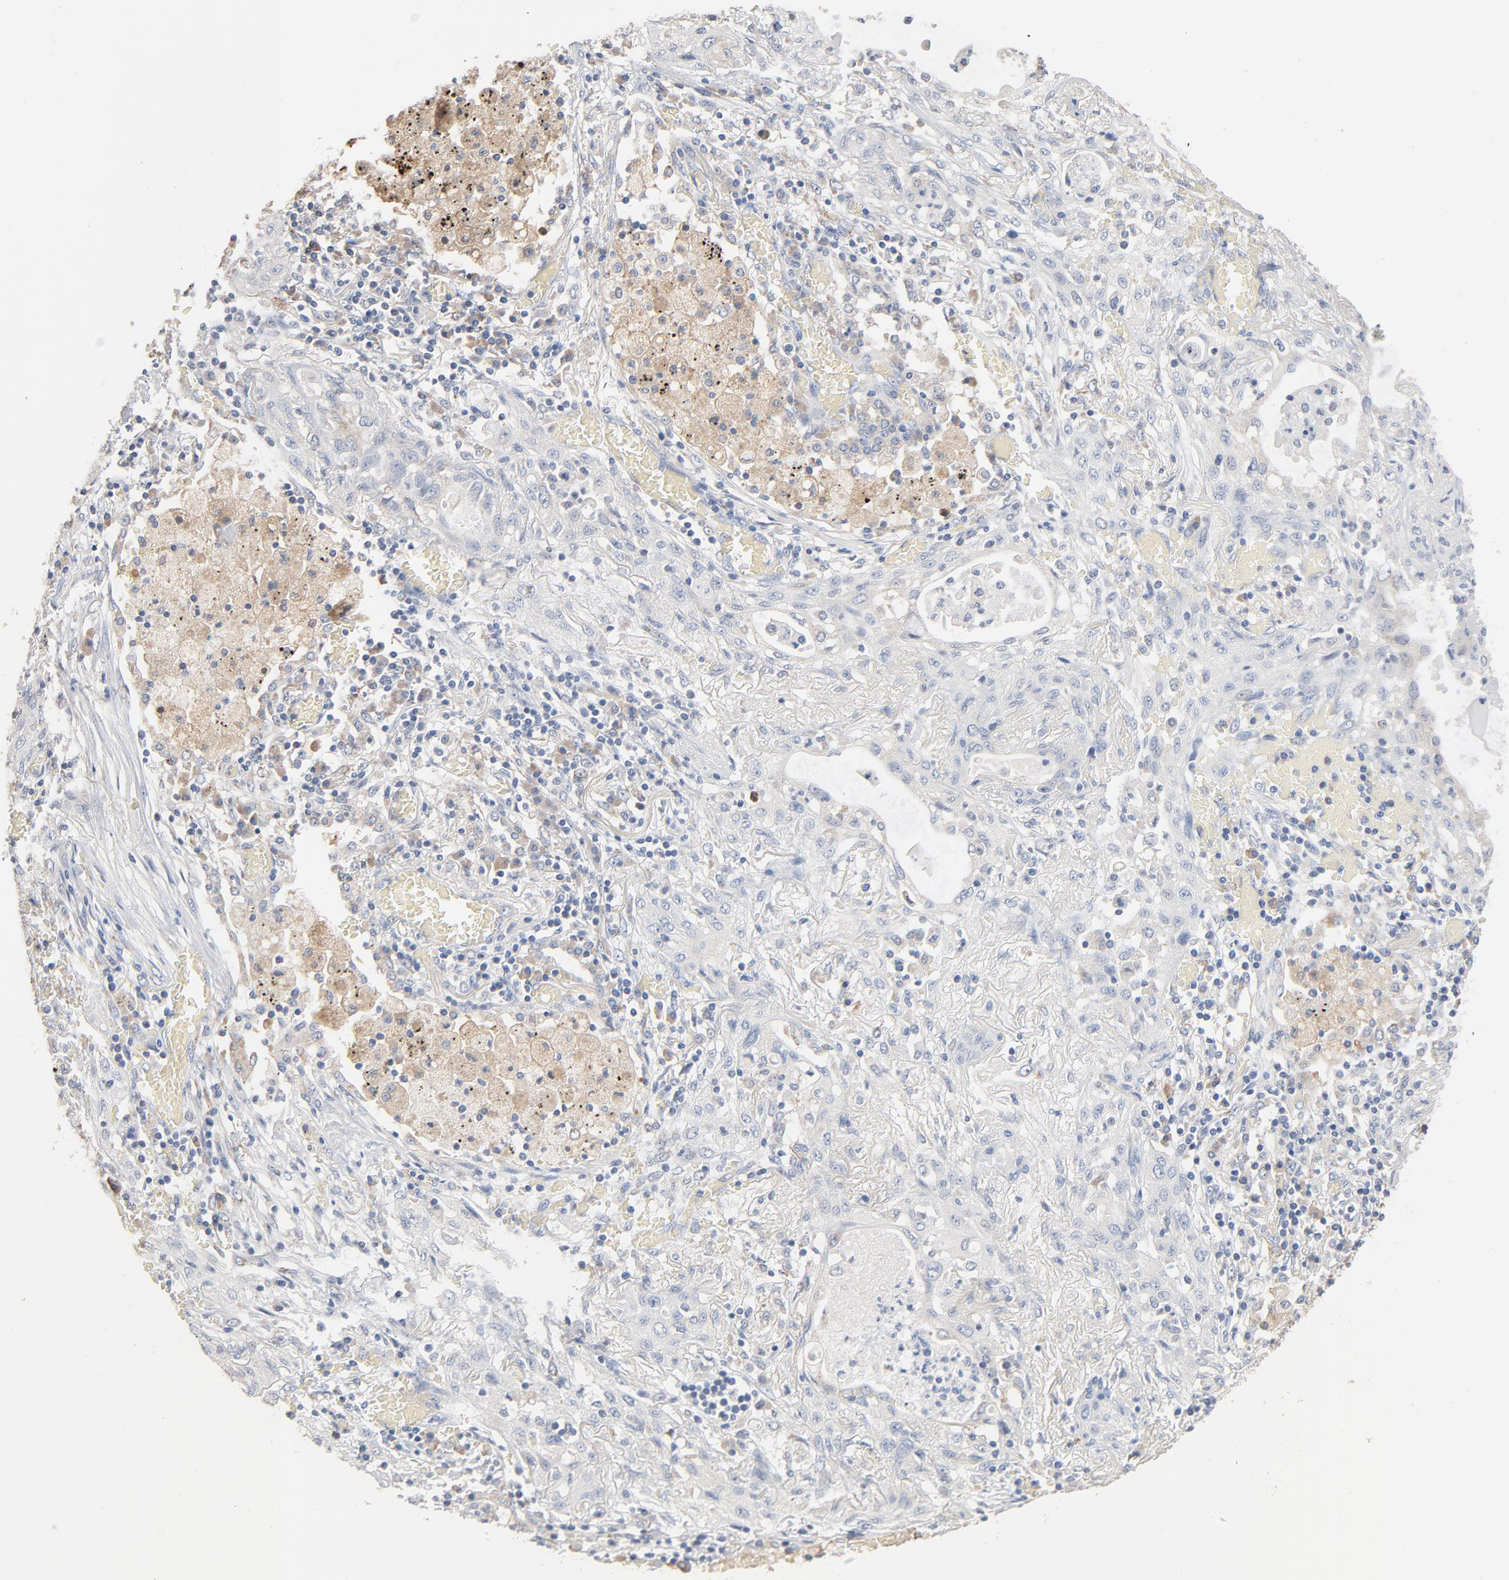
{"staining": {"intensity": "negative", "quantity": "none", "location": "none"}, "tissue": "lung cancer", "cell_type": "Tumor cells", "image_type": "cancer", "snomed": [{"axis": "morphology", "description": "Squamous cell carcinoma, NOS"}, {"axis": "topography", "description": "Lung"}], "caption": "IHC of human squamous cell carcinoma (lung) exhibits no positivity in tumor cells.", "gene": "ZDHHC8", "patient": {"sex": "female", "age": 47}}